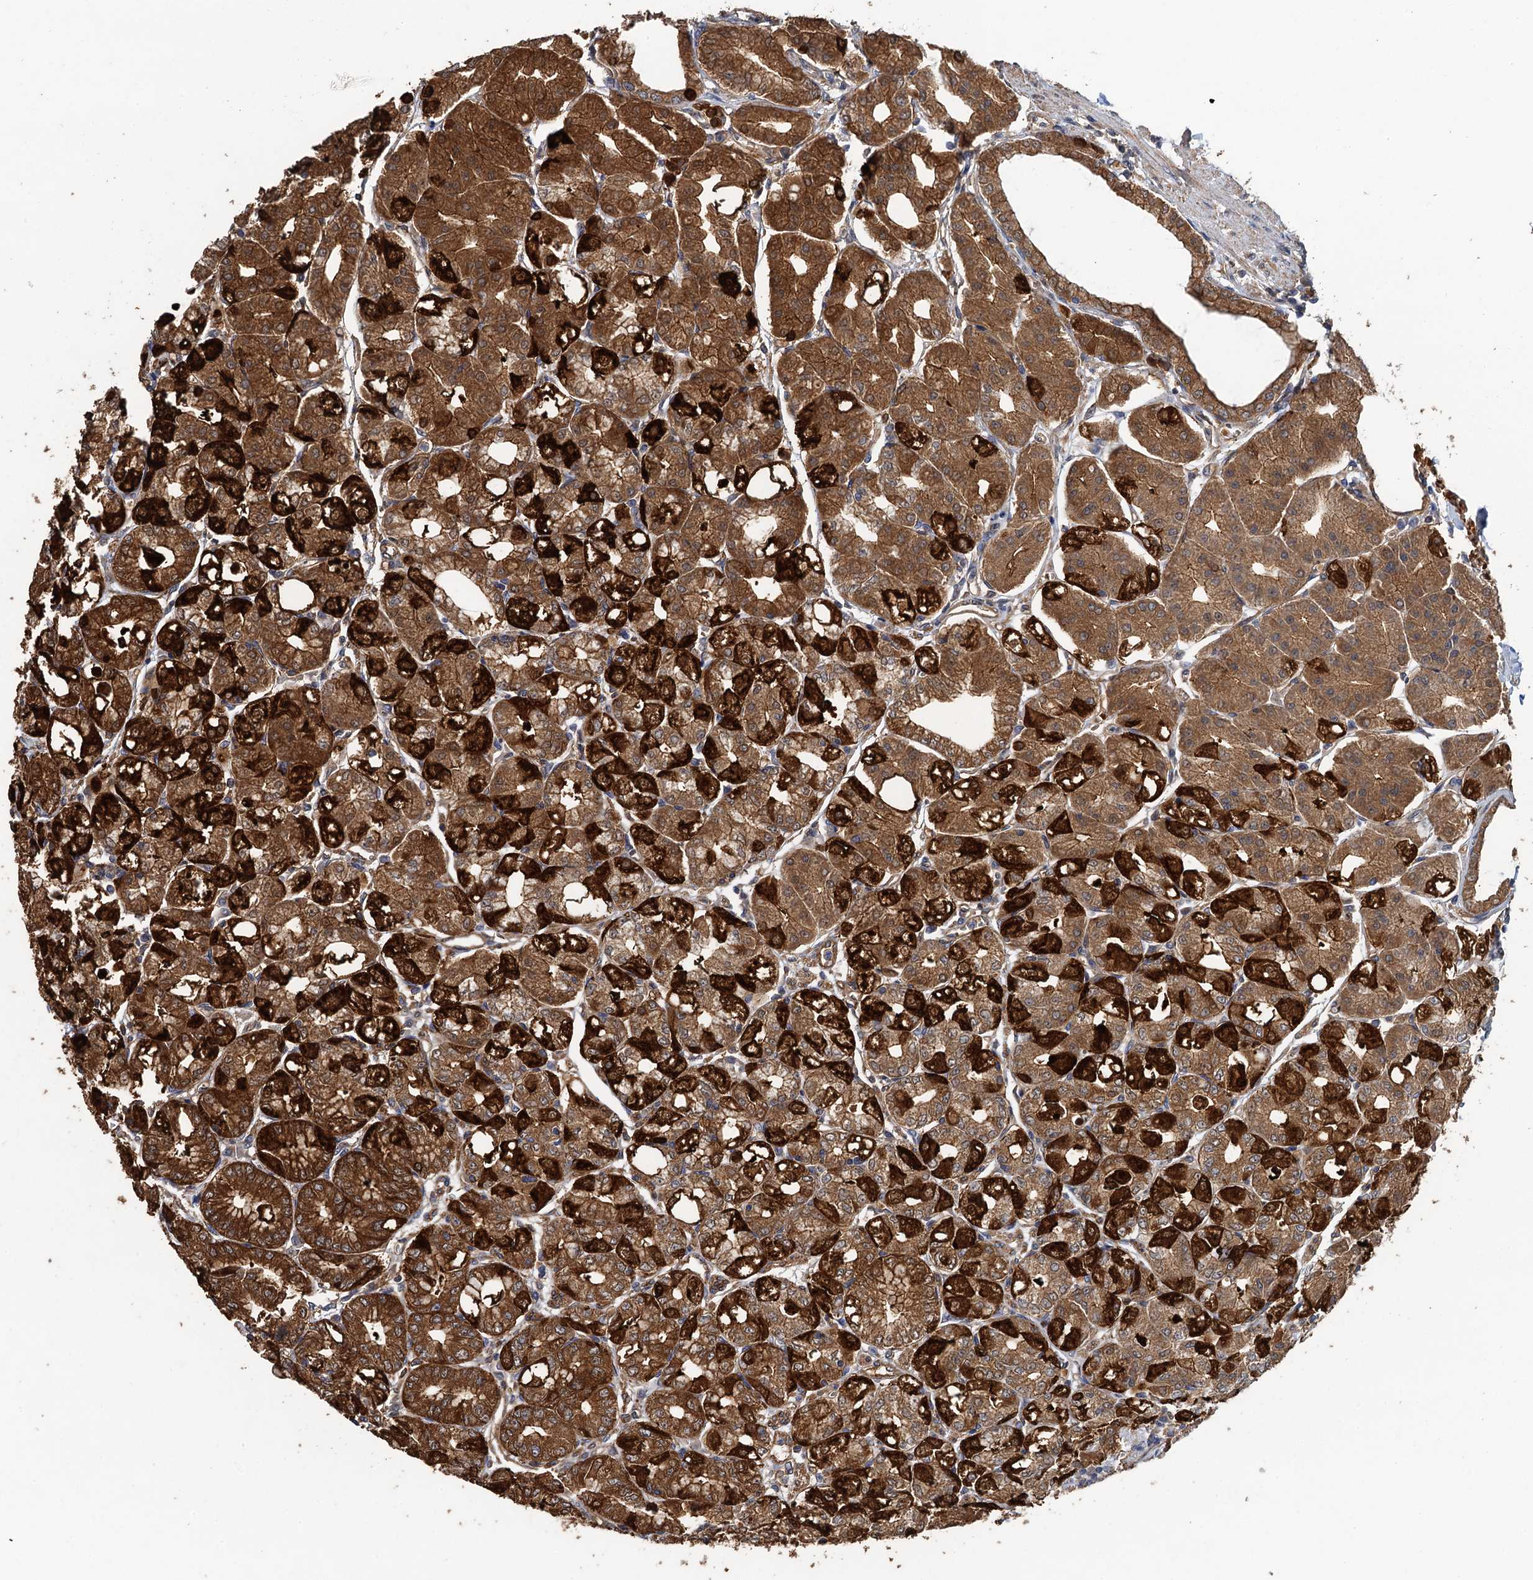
{"staining": {"intensity": "strong", "quantity": ">75%", "location": "cytoplasmic/membranous"}, "tissue": "stomach", "cell_type": "Glandular cells", "image_type": "normal", "snomed": [{"axis": "morphology", "description": "Normal tissue, NOS"}, {"axis": "topography", "description": "Stomach, lower"}], "caption": "This micrograph exhibits immunohistochemistry staining of normal stomach, with high strong cytoplasmic/membranous positivity in approximately >75% of glandular cells.", "gene": "RSAD2", "patient": {"sex": "male", "age": 71}}